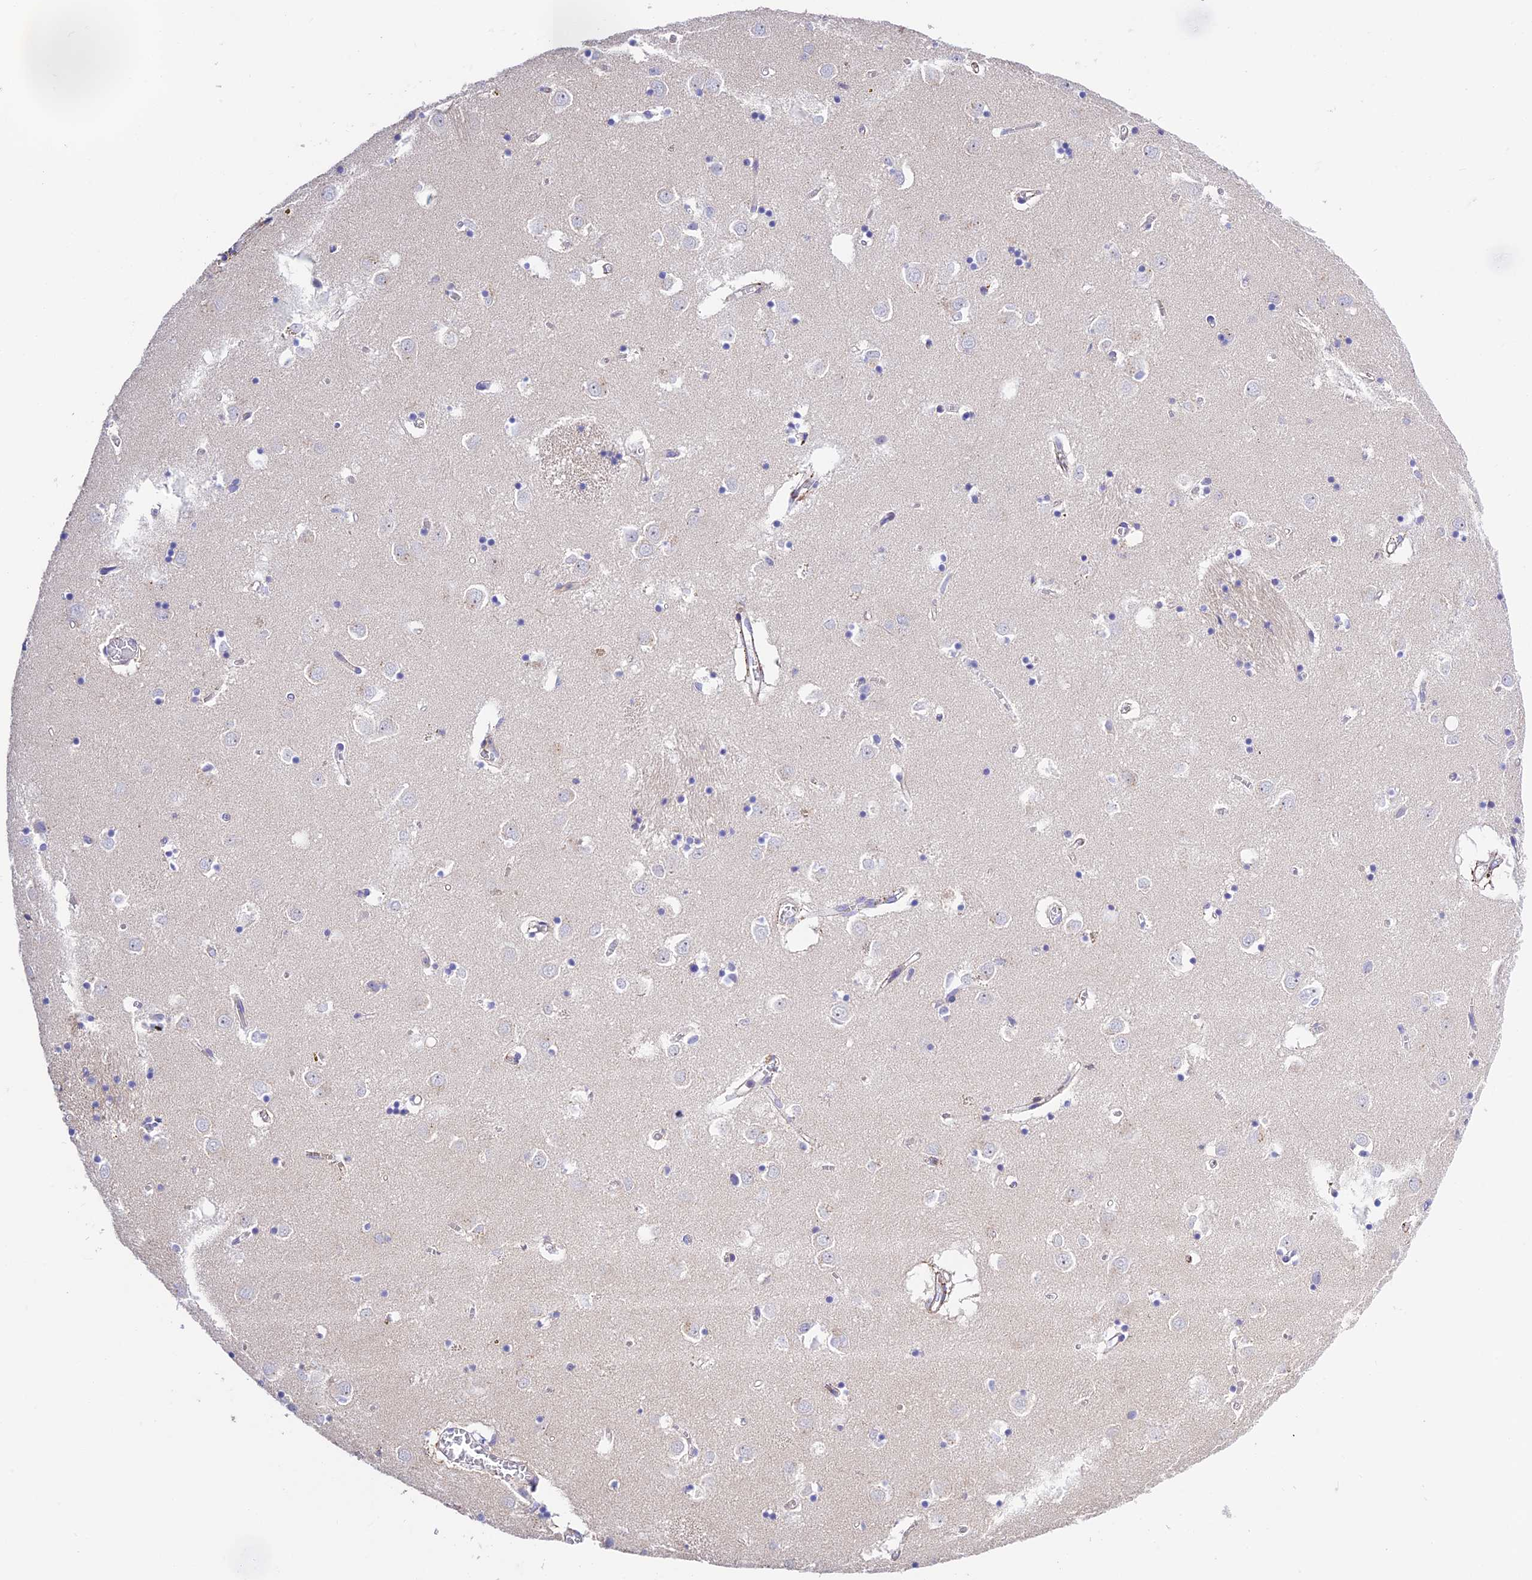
{"staining": {"intensity": "negative", "quantity": "none", "location": "none"}, "tissue": "caudate", "cell_type": "Glial cells", "image_type": "normal", "snomed": [{"axis": "morphology", "description": "Normal tissue, NOS"}, {"axis": "topography", "description": "Lateral ventricle wall"}], "caption": "This is an immunohistochemistry micrograph of benign caudate. There is no expression in glial cells.", "gene": "PRIM1", "patient": {"sex": "male", "age": 70}}